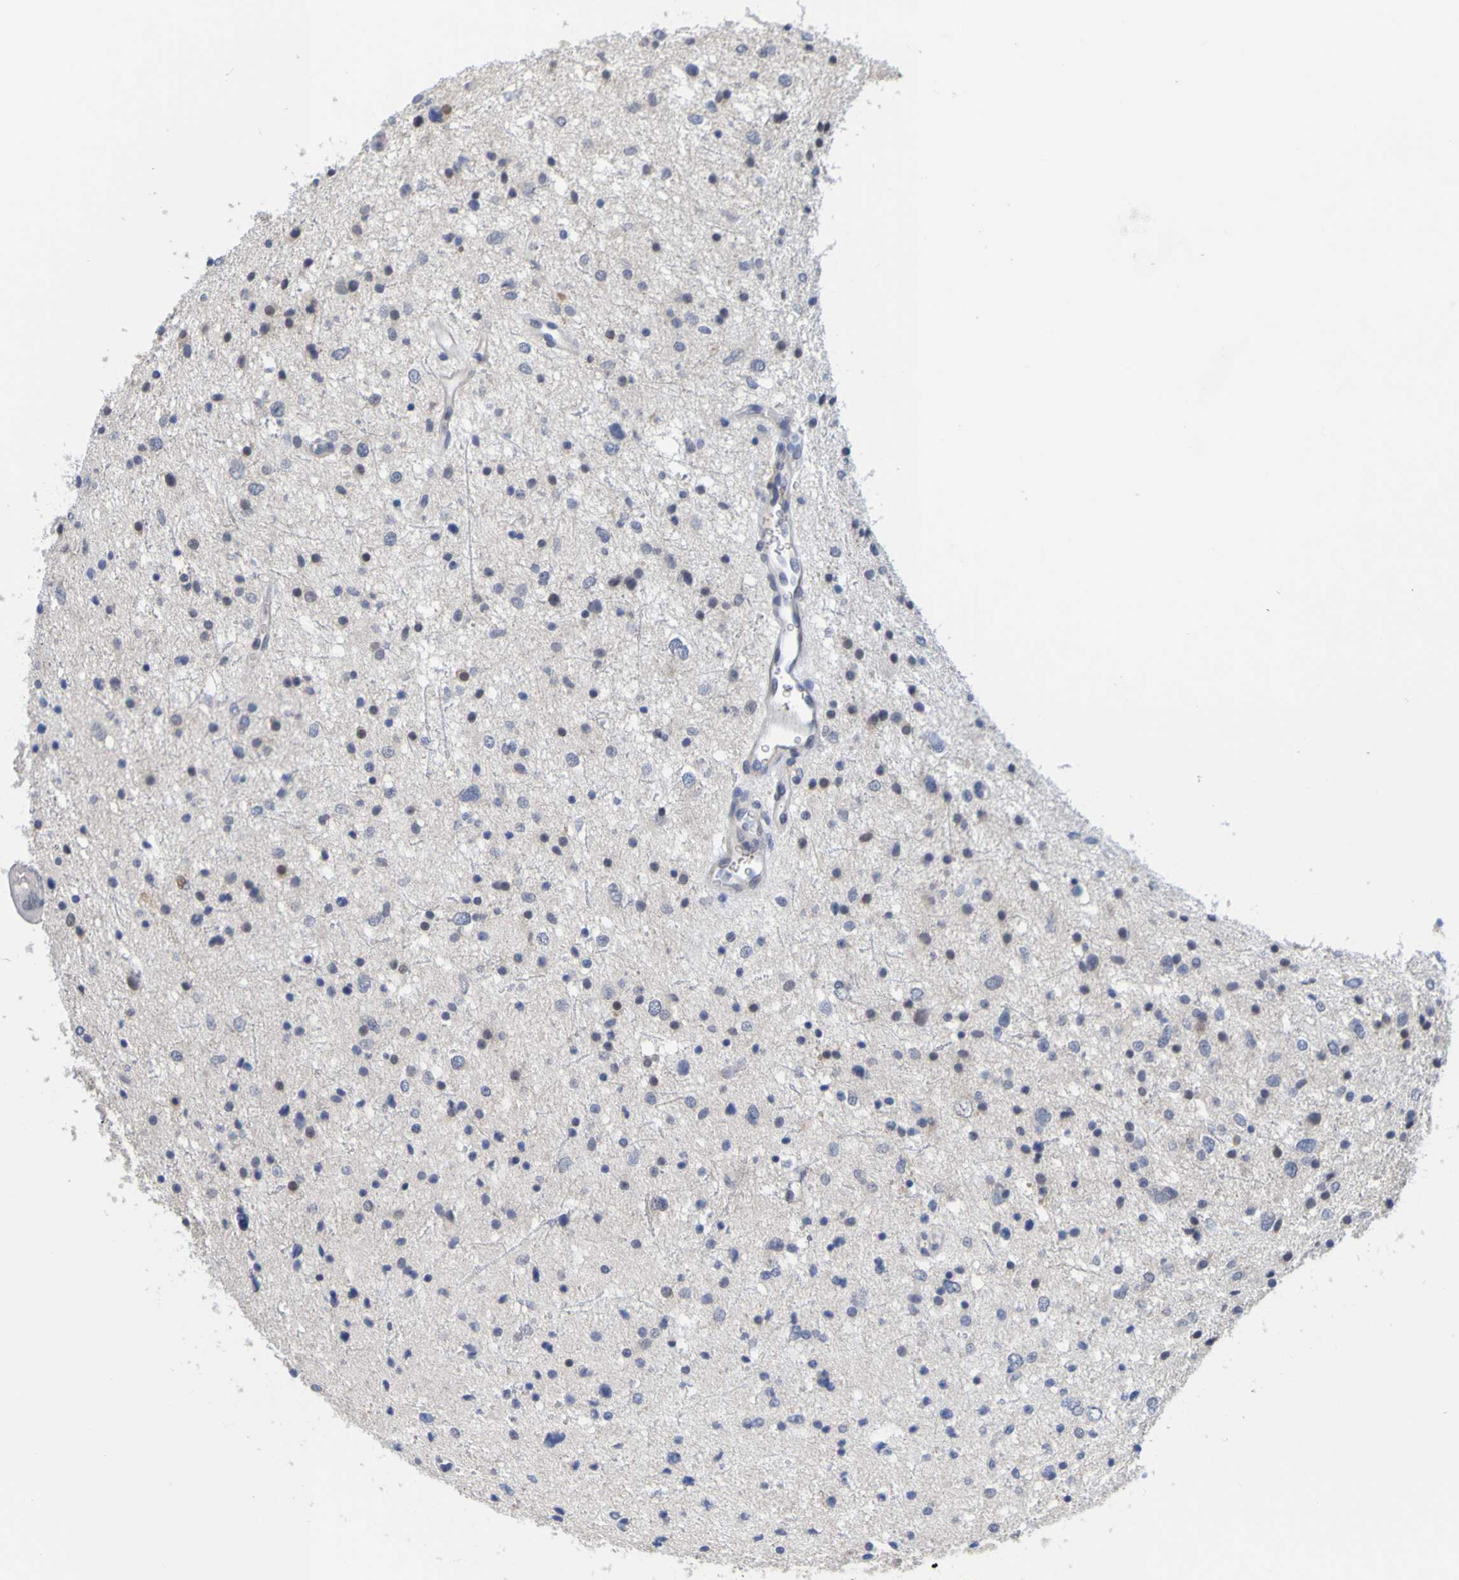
{"staining": {"intensity": "negative", "quantity": "none", "location": "none"}, "tissue": "glioma", "cell_type": "Tumor cells", "image_type": "cancer", "snomed": [{"axis": "morphology", "description": "Glioma, malignant, Low grade"}, {"axis": "topography", "description": "Brain"}], "caption": "Image shows no significant protein expression in tumor cells of low-grade glioma (malignant).", "gene": "ENDOU", "patient": {"sex": "female", "age": 37}}